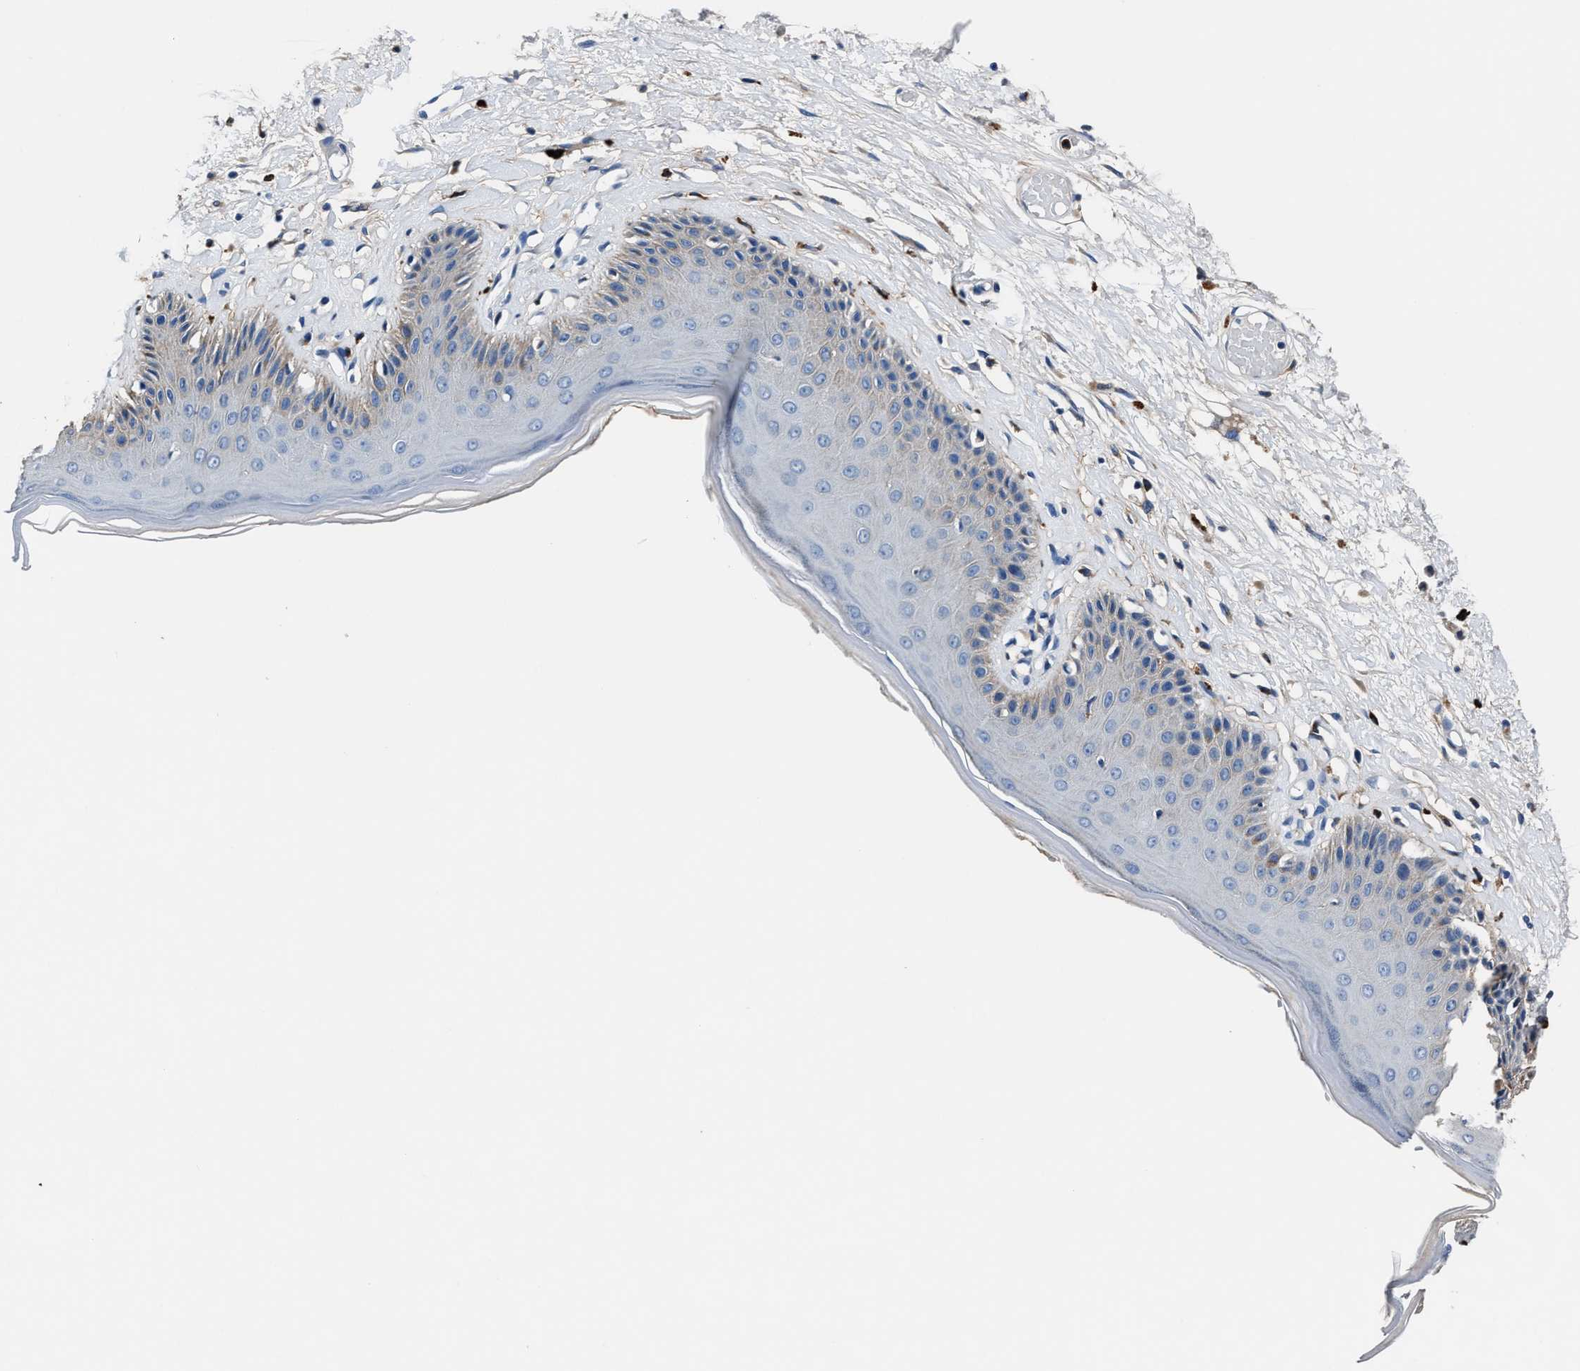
{"staining": {"intensity": "weak", "quantity": "<25%", "location": "cytoplasmic/membranous"}, "tissue": "skin", "cell_type": "Epidermal cells", "image_type": "normal", "snomed": [{"axis": "morphology", "description": "Normal tissue, NOS"}, {"axis": "topography", "description": "Vulva"}], "caption": "DAB (3,3'-diaminobenzidine) immunohistochemical staining of normal human skin exhibits no significant staining in epidermal cells. Brightfield microscopy of immunohistochemistry (IHC) stained with DAB (brown) and hematoxylin (blue), captured at high magnification.", "gene": "FGL2", "patient": {"sex": "female", "age": 73}}